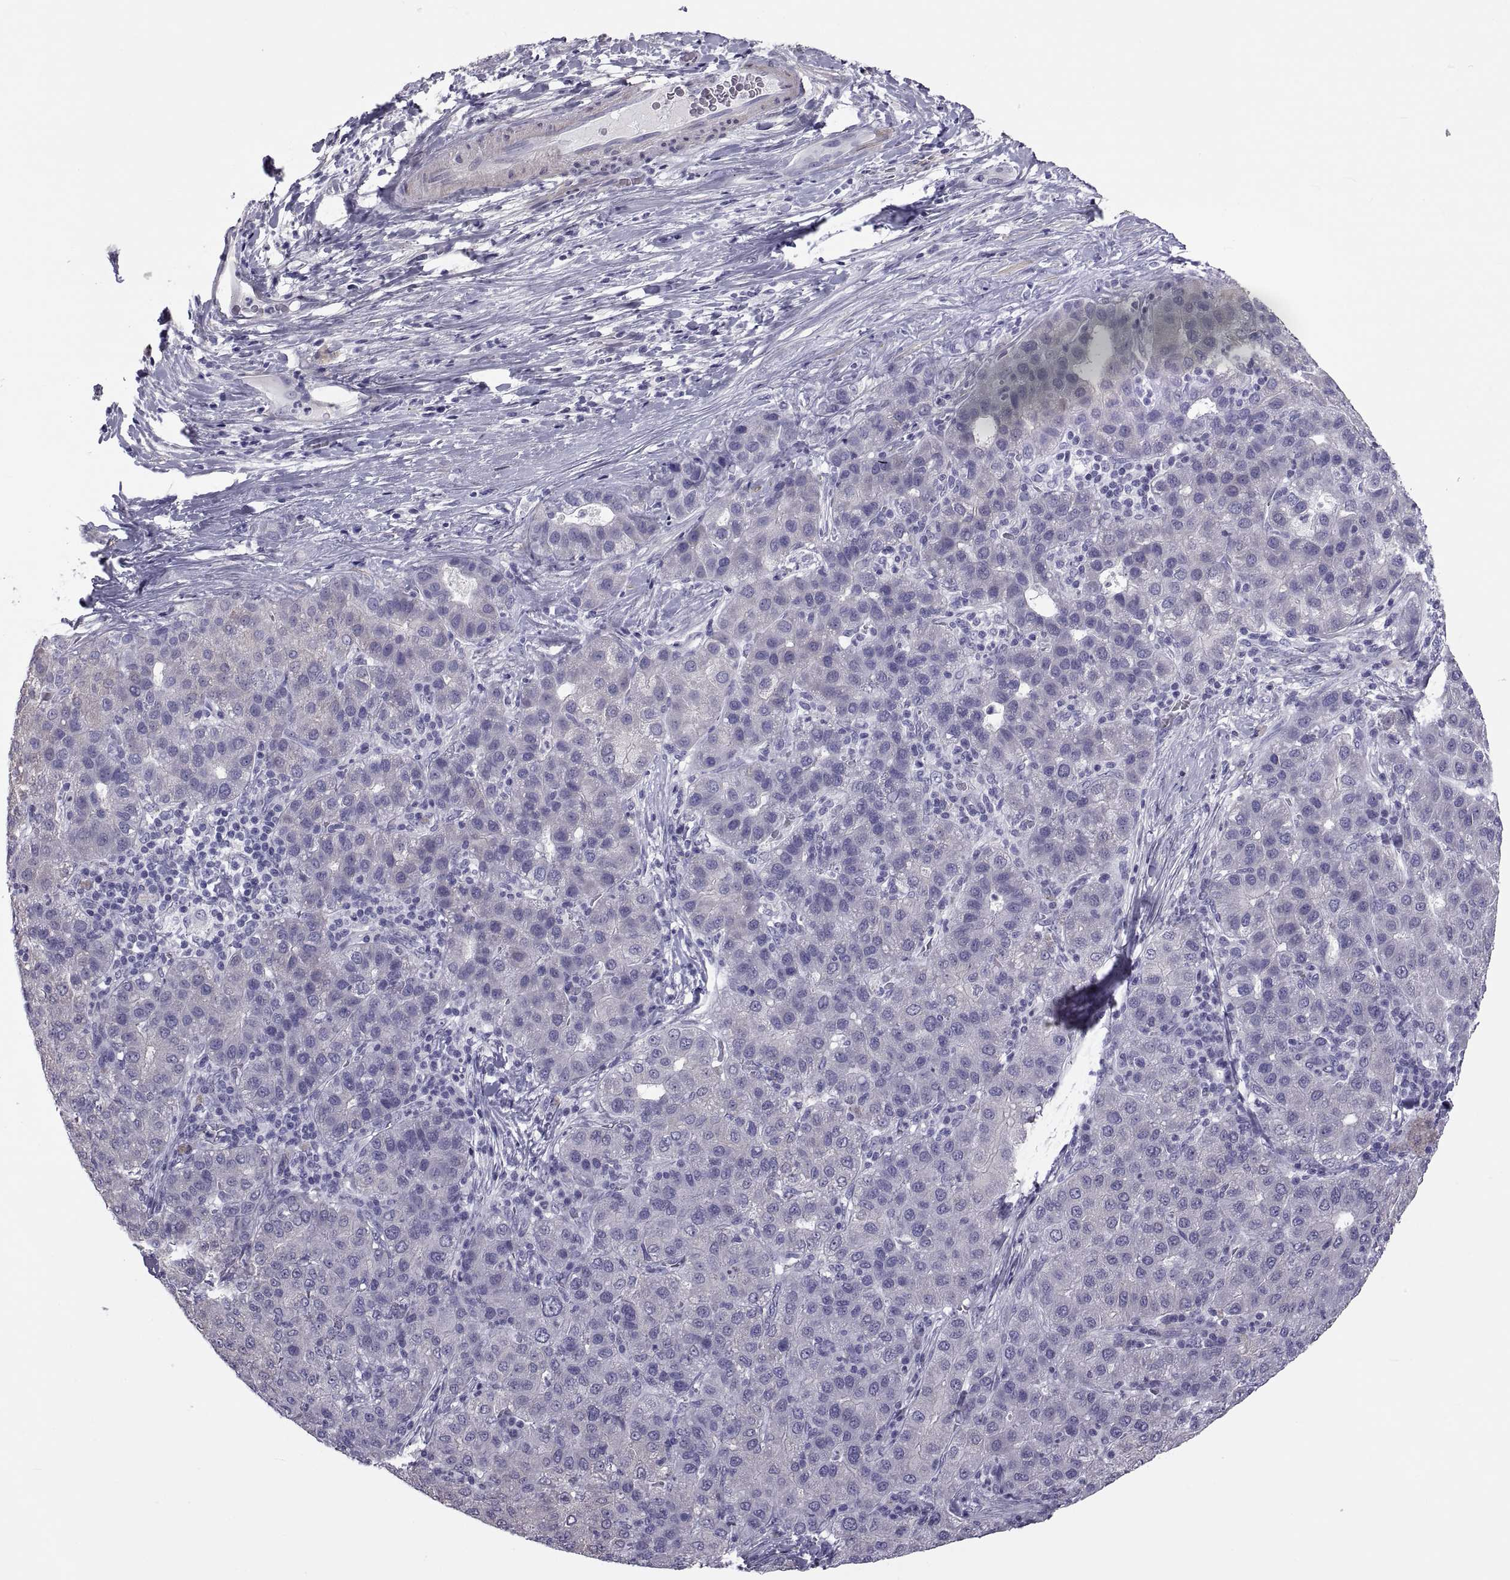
{"staining": {"intensity": "negative", "quantity": "none", "location": "none"}, "tissue": "liver cancer", "cell_type": "Tumor cells", "image_type": "cancer", "snomed": [{"axis": "morphology", "description": "Carcinoma, Hepatocellular, NOS"}, {"axis": "topography", "description": "Liver"}], "caption": "Liver cancer was stained to show a protein in brown. There is no significant staining in tumor cells. (DAB immunohistochemistry (IHC) with hematoxylin counter stain).", "gene": "MAGEB1", "patient": {"sex": "male", "age": 65}}